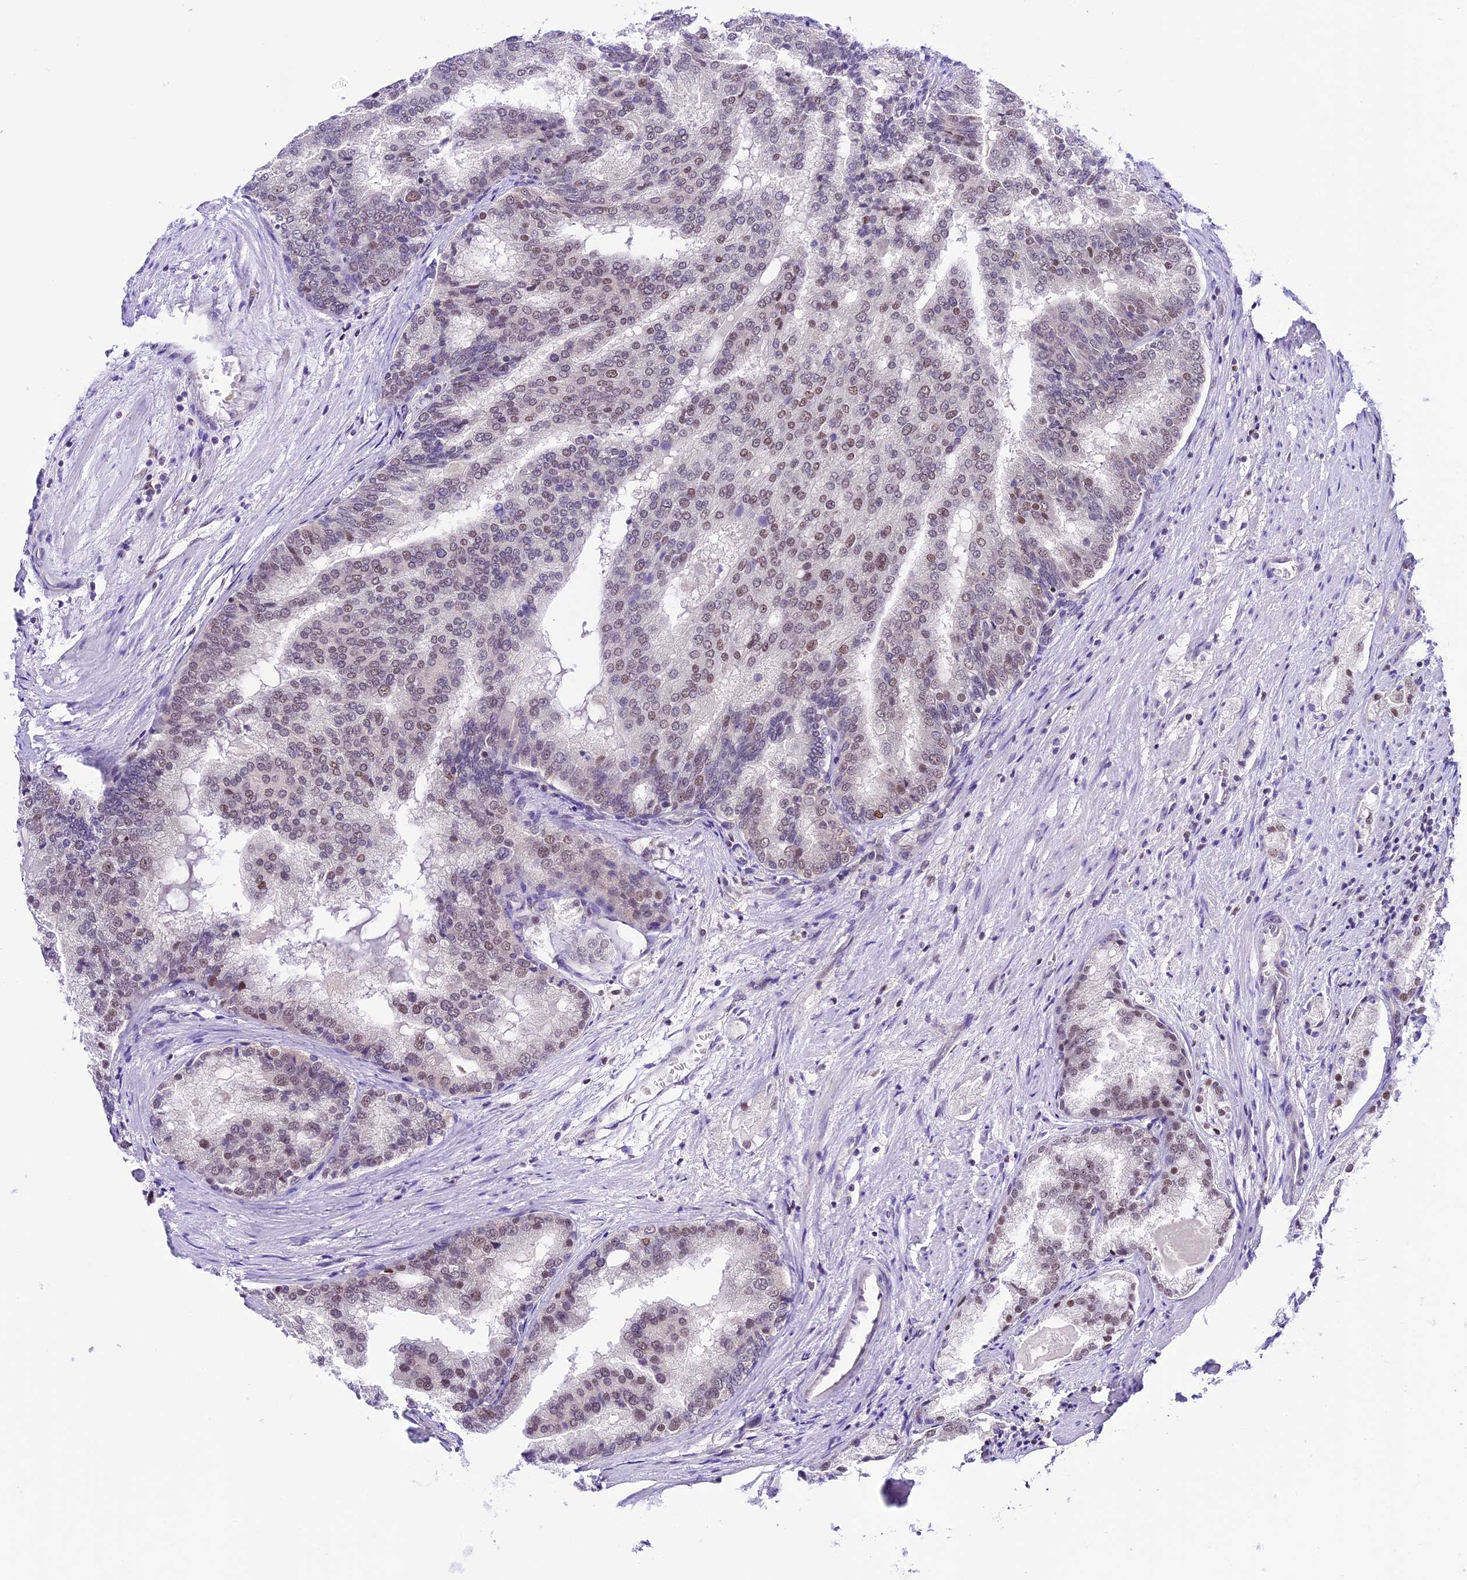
{"staining": {"intensity": "moderate", "quantity": "<25%", "location": "nuclear"}, "tissue": "prostate cancer", "cell_type": "Tumor cells", "image_type": "cancer", "snomed": [{"axis": "morphology", "description": "Adenocarcinoma, High grade"}, {"axis": "topography", "description": "Prostate"}], "caption": "Human prostate high-grade adenocarcinoma stained with a protein marker shows moderate staining in tumor cells.", "gene": "SHKBP1", "patient": {"sex": "male", "age": 50}}